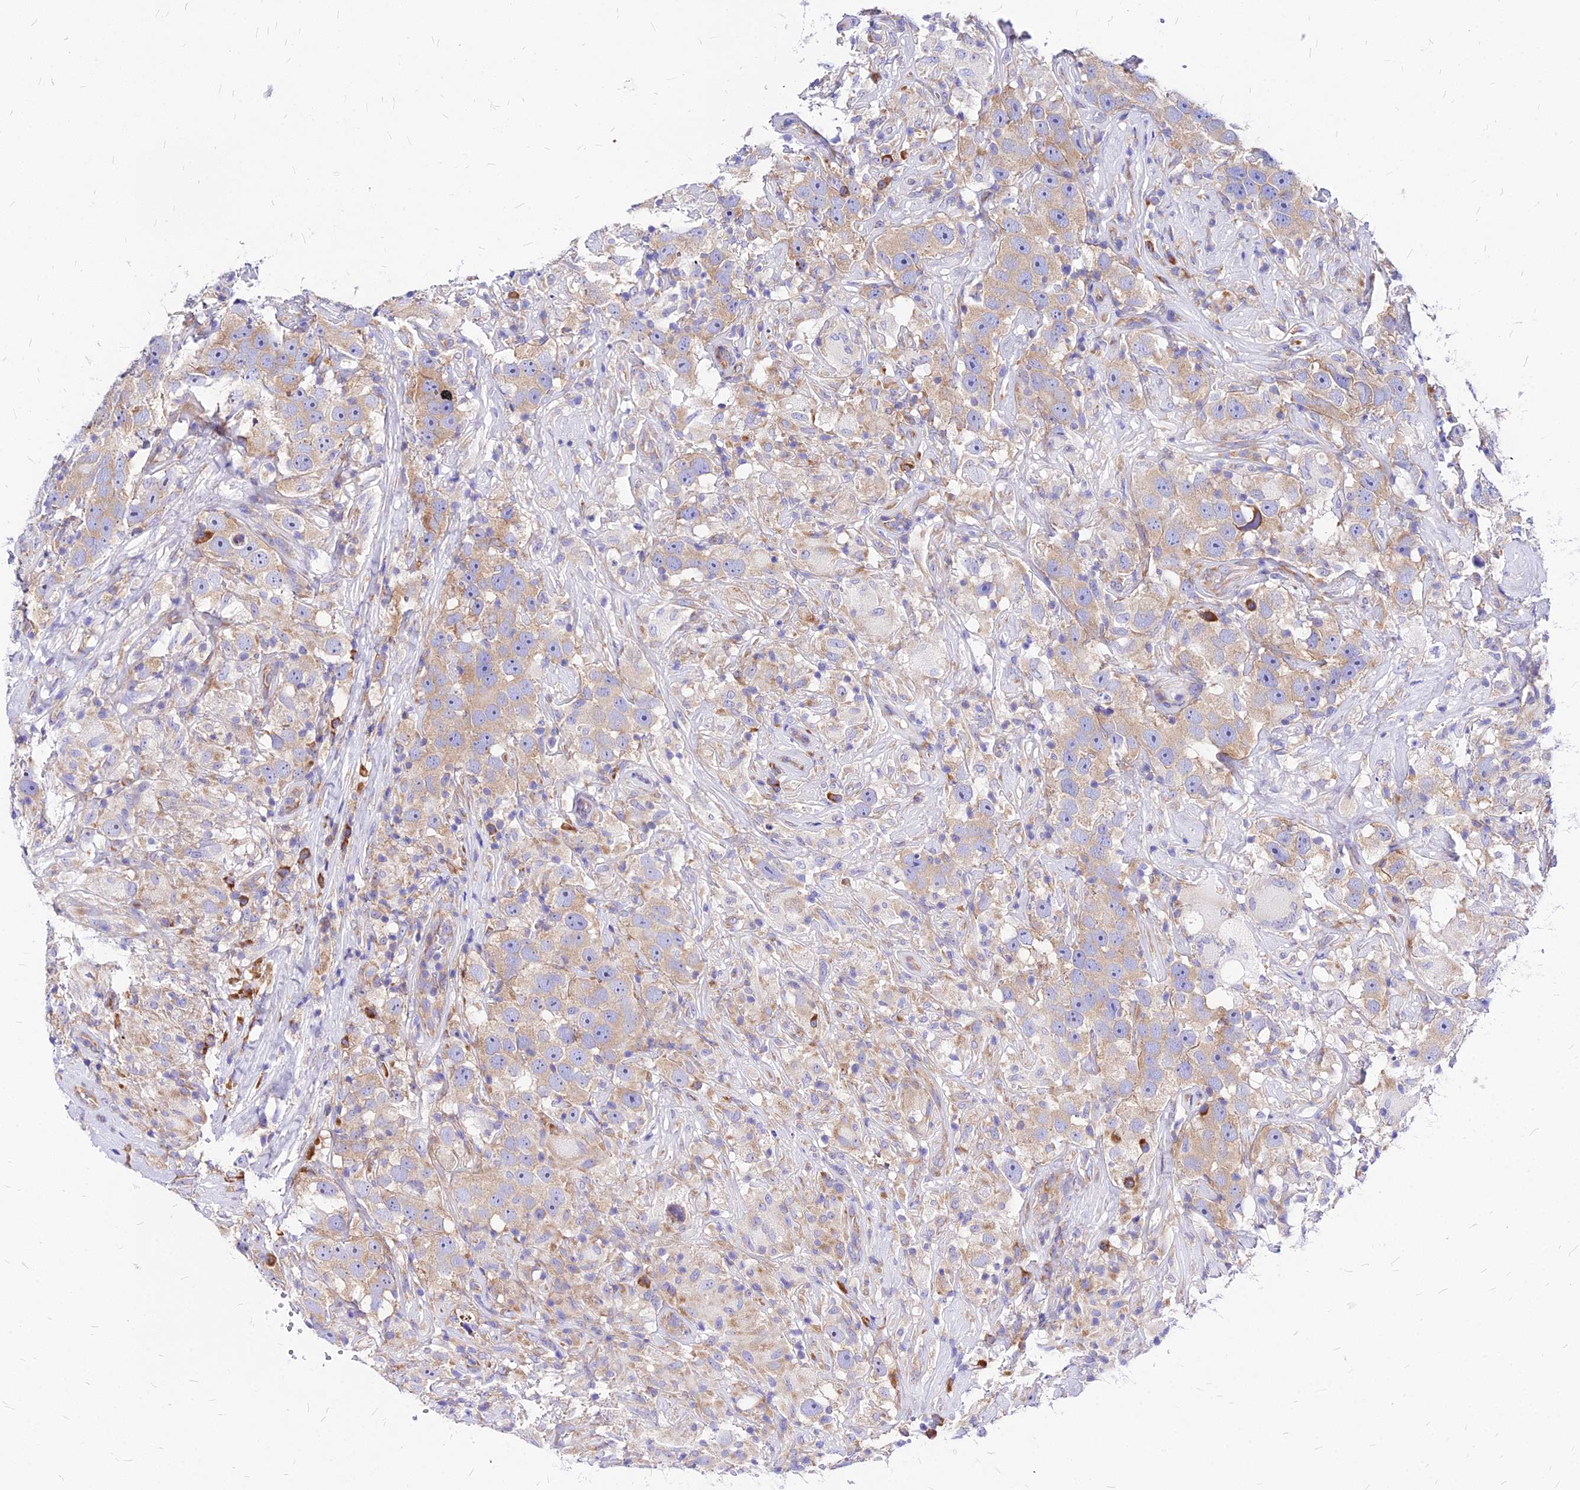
{"staining": {"intensity": "moderate", "quantity": "25%-75%", "location": "cytoplasmic/membranous"}, "tissue": "testis cancer", "cell_type": "Tumor cells", "image_type": "cancer", "snomed": [{"axis": "morphology", "description": "Seminoma, NOS"}, {"axis": "topography", "description": "Testis"}], "caption": "Human seminoma (testis) stained with a brown dye shows moderate cytoplasmic/membranous positive expression in about 25%-75% of tumor cells.", "gene": "RPL19", "patient": {"sex": "male", "age": 49}}